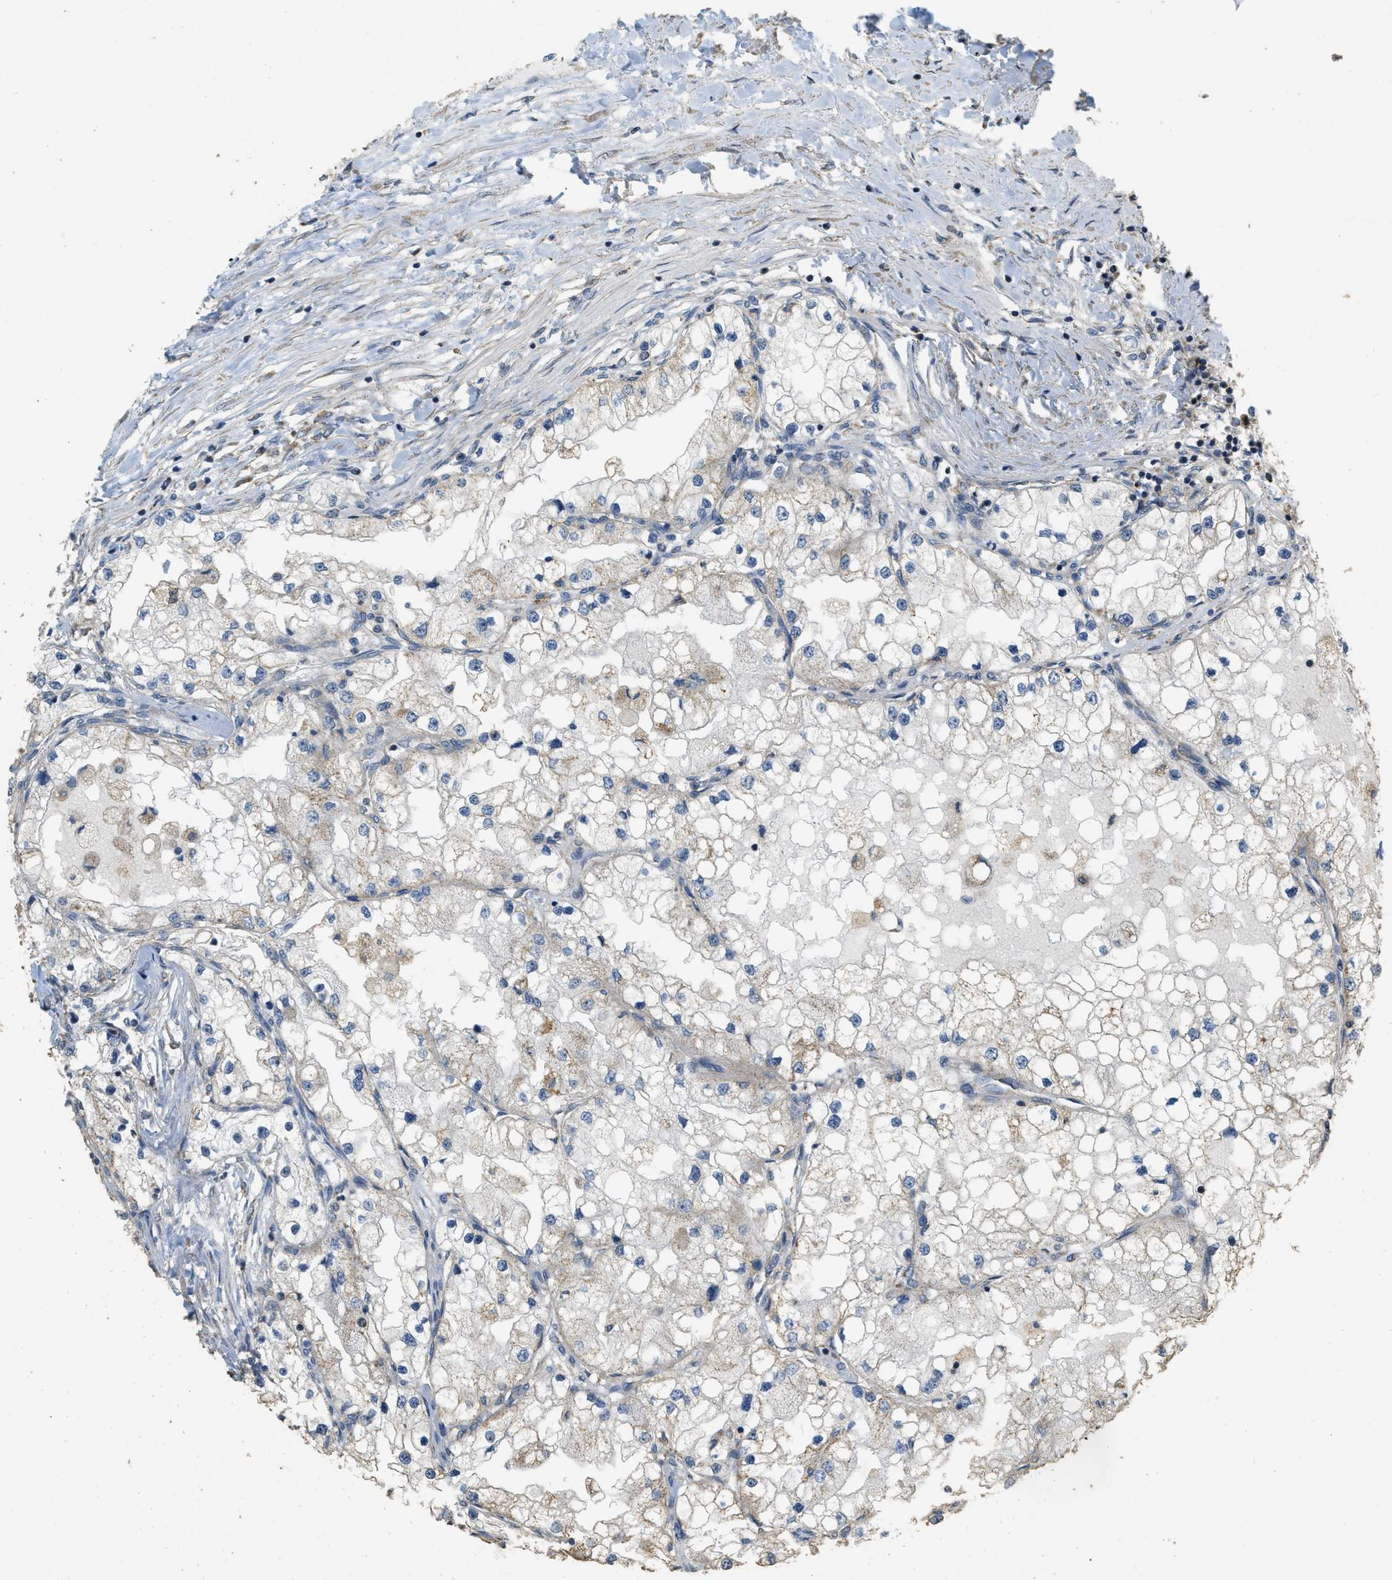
{"staining": {"intensity": "weak", "quantity": "25%-75%", "location": "cytoplasmic/membranous"}, "tissue": "renal cancer", "cell_type": "Tumor cells", "image_type": "cancer", "snomed": [{"axis": "morphology", "description": "Adenocarcinoma, NOS"}, {"axis": "topography", "description": "Kidney"}], "caption": "A photomicrograph of renal cancer (adenocarcinoma) stained for a protein reveals weak cytoplasmic/membranous brown staining in tumor cells. (DAB IHC with brightfield microscopy, high magnification).", "gene": "KCNA4", "patient": {"sex": "male", "age": 68}}